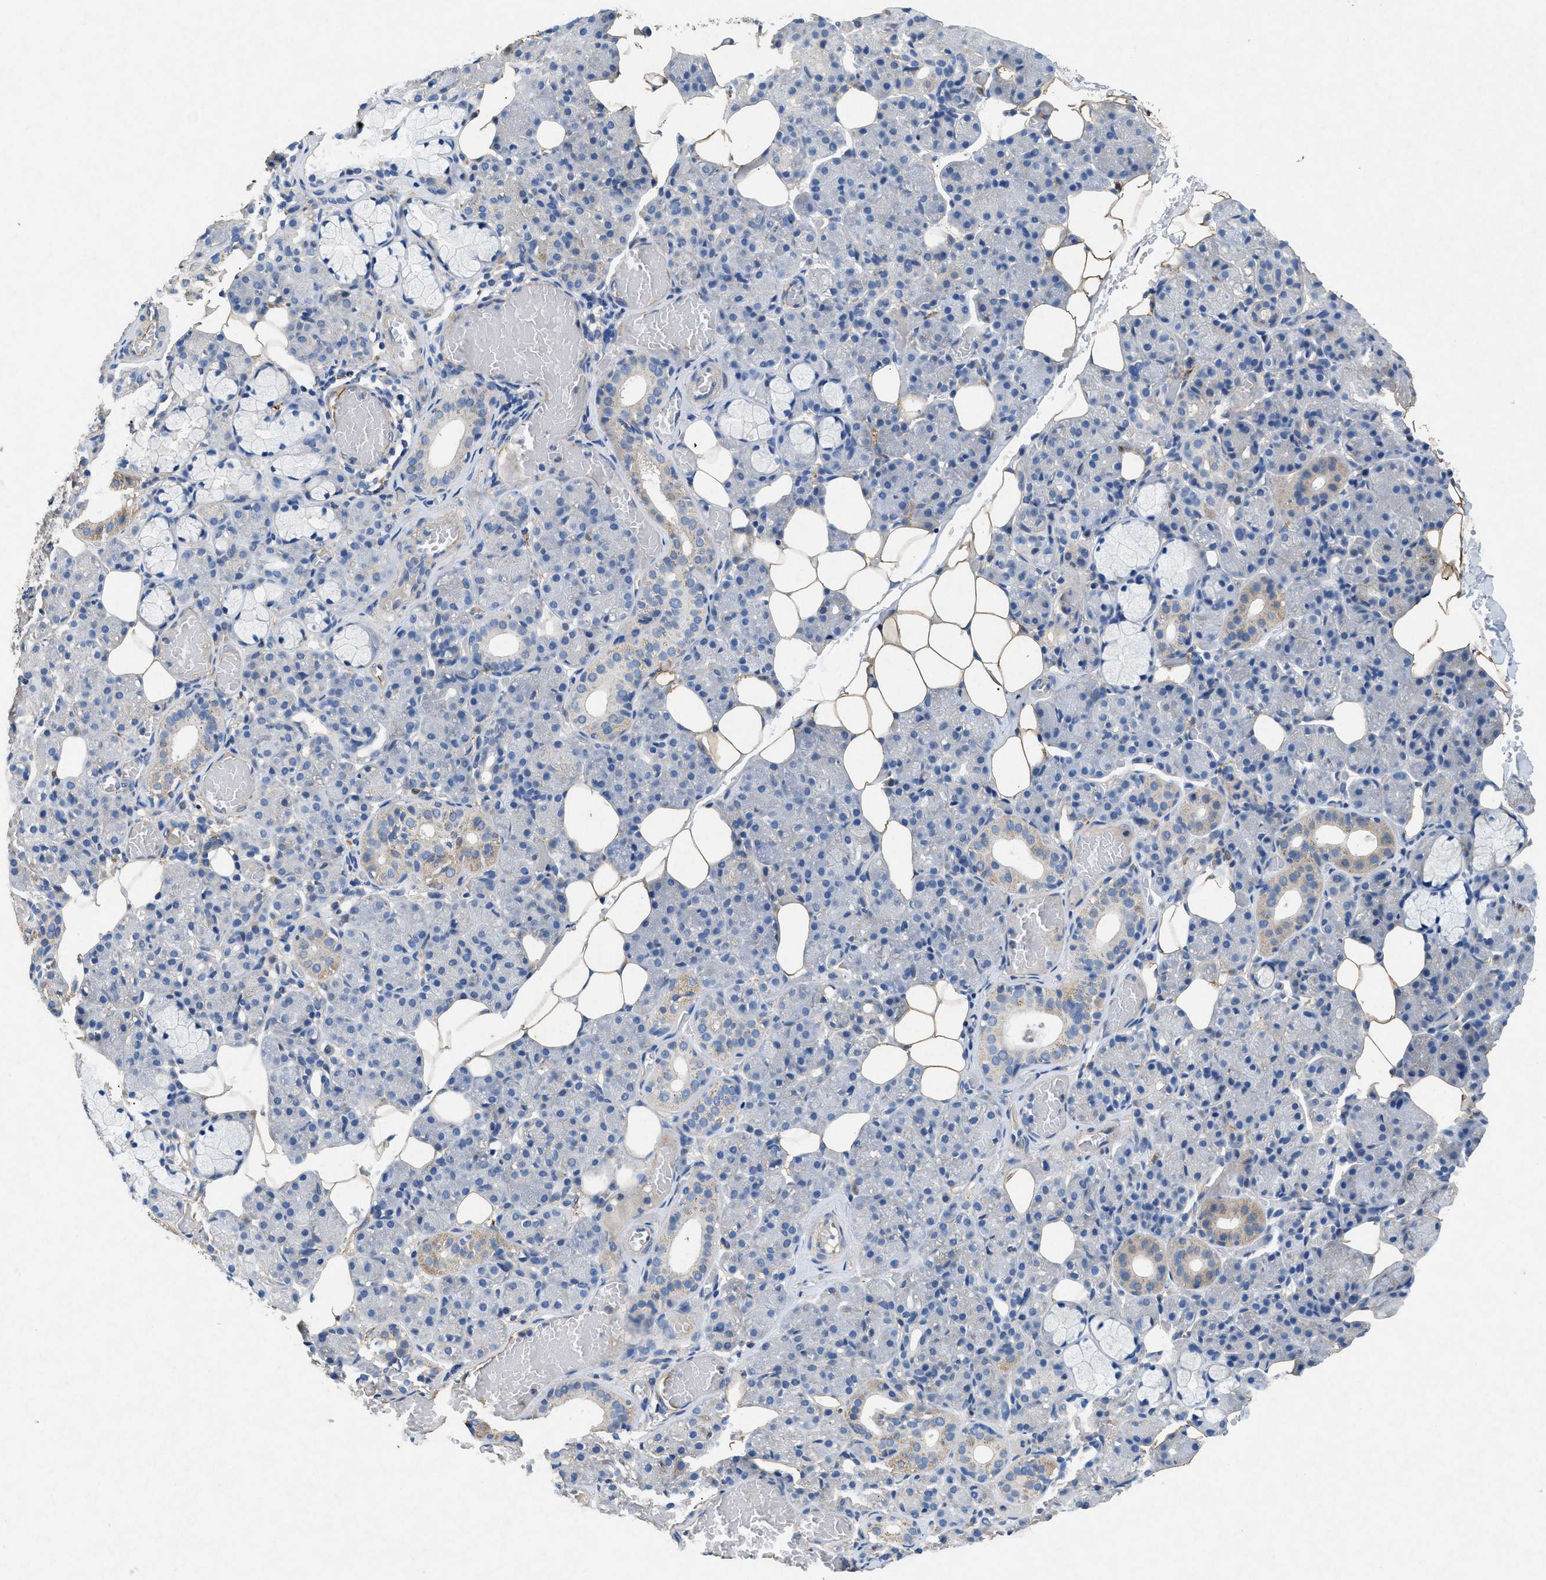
{"staining": {"intensity": "moderate", "quantity": "<25%", "location": "cytoplasmic/membranous"}, "tissue": "salivary gland", "cell_type": "Glandular cells", "image_type": "normal", "snomed": [{"axis": "morphology", "description": "Normal tissue, NOS"}, {"axis": "topography", "description": "Salivary gland"}], "caption": "Salivary gland stained with a brown dye displays moderate cytoplasmic/membranous positive staining in about <25% of glandular cells.", "gene": "CDK15", "patient": {"sex": "male", "age": 63}}